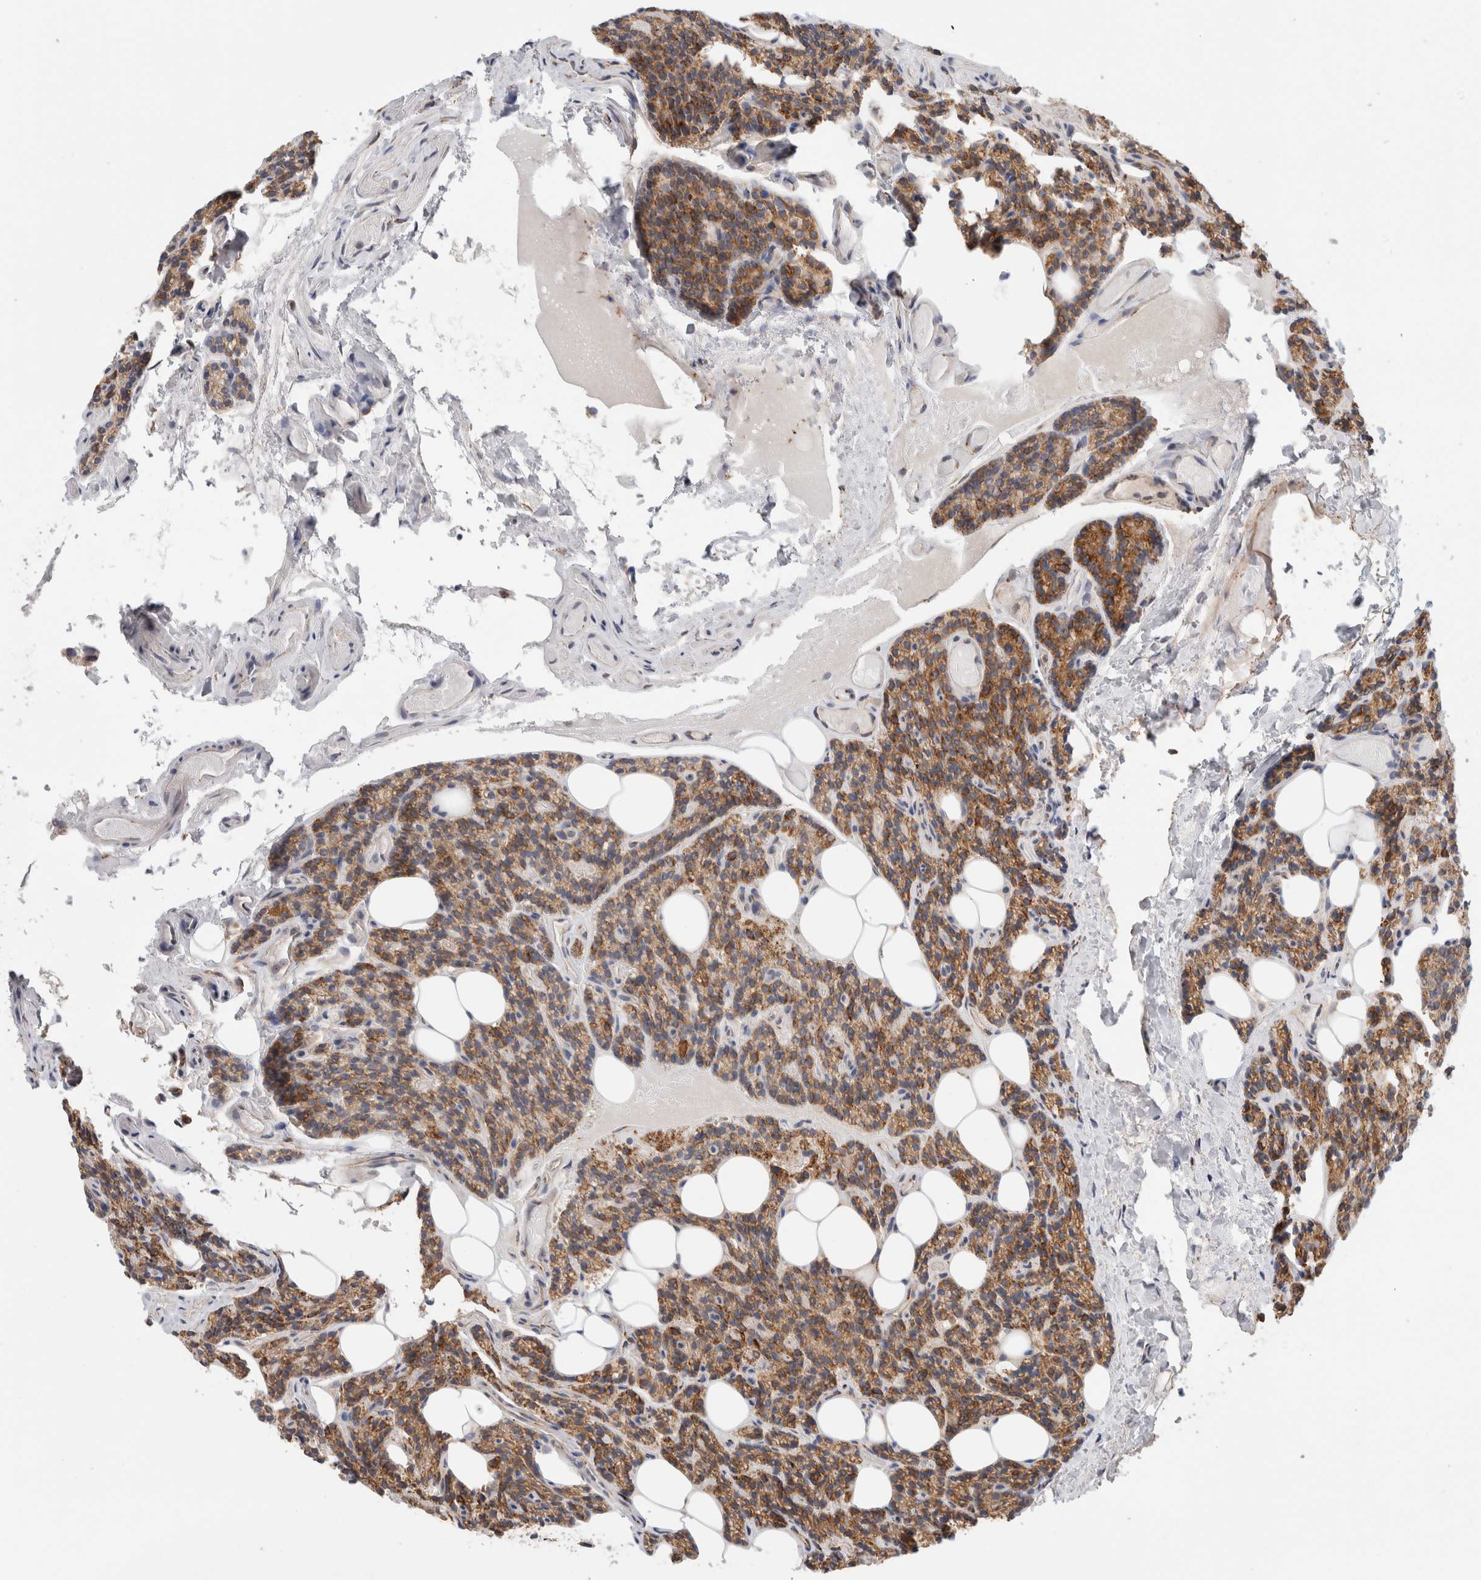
{"staining": {"intensity": "moderate", "quantity": "25%-75%", "location": "cytoplasmic/membranous"}, "tissue": "parathyroid gland", "cell_type": "Glandular cells", "image_type": "normal", "snomed": [{"axis": "morphology", "description": "Normal tissue, NOS"}, {"axis": "topography", "description": "Parathyroid gland"}], "caption": "Immunohistochemical staining of benign human parathyroid gland exhibits medium levels of moderate cytoplasmic/membranous expression in approximately 25%-75% of glandular cells. (DAB IHC, brown staining for protein, blue staining for nuclei).", "gene": "P4HA1", "patient": {"sex": "female", "age": 85}}